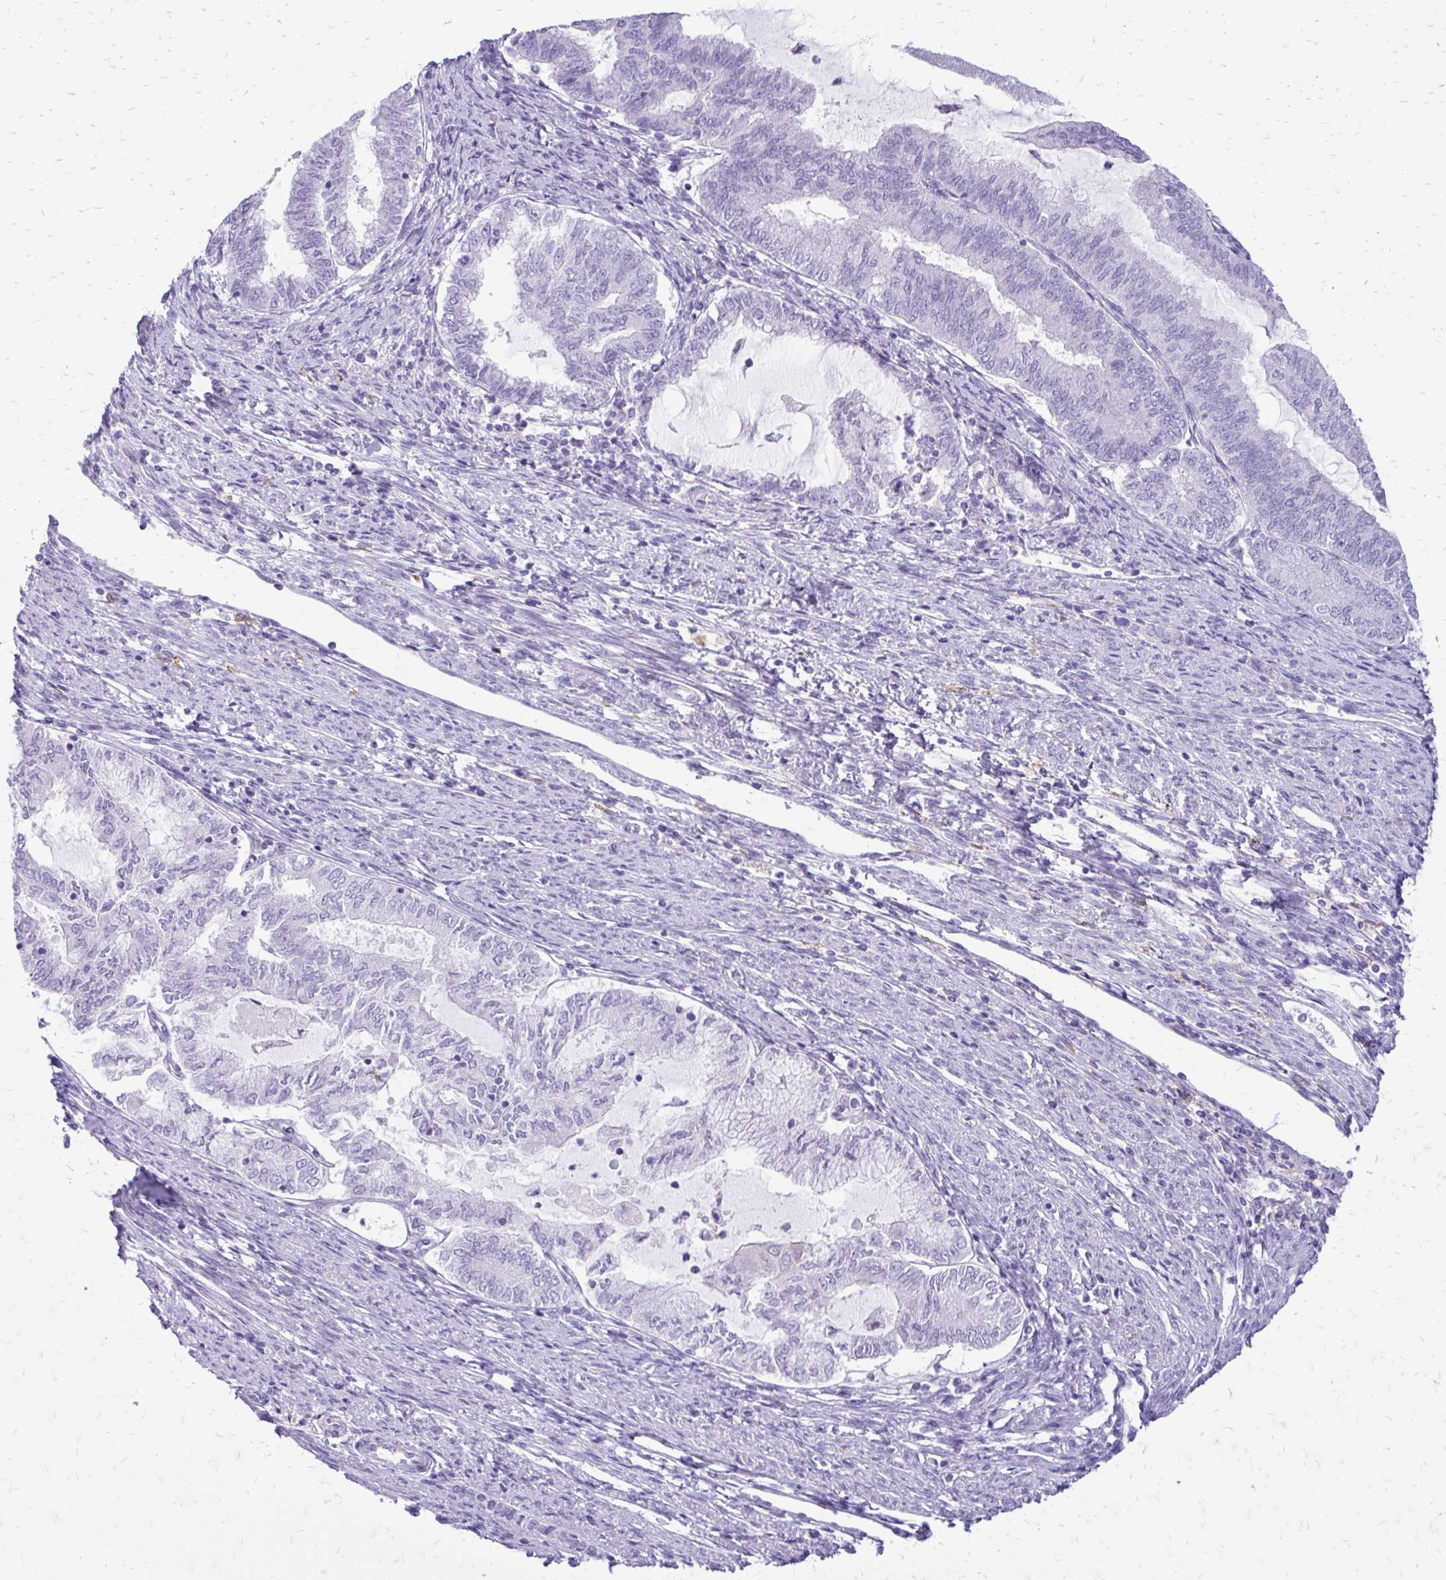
{"staining": {"intensity": "negative", "quantity": "none", "location": "none"}, "tissue": "endometrial cancer", "cell_type": "Tumor cells", "image_type": "cancer", "snomed": [{"axis": "morphology", "description": "Adenocarcinoma, NOS"}, {"axis": "topography", "description": "Endometrium"}], "caption": "Immunohistochemical staining of human adenocarcinoma (endometrial) shows no significant staining in tumor cells. Nuclei are stained in blue.", "gene": "SIGLEC11", "patient": {"sex": "female", "age": 79}}